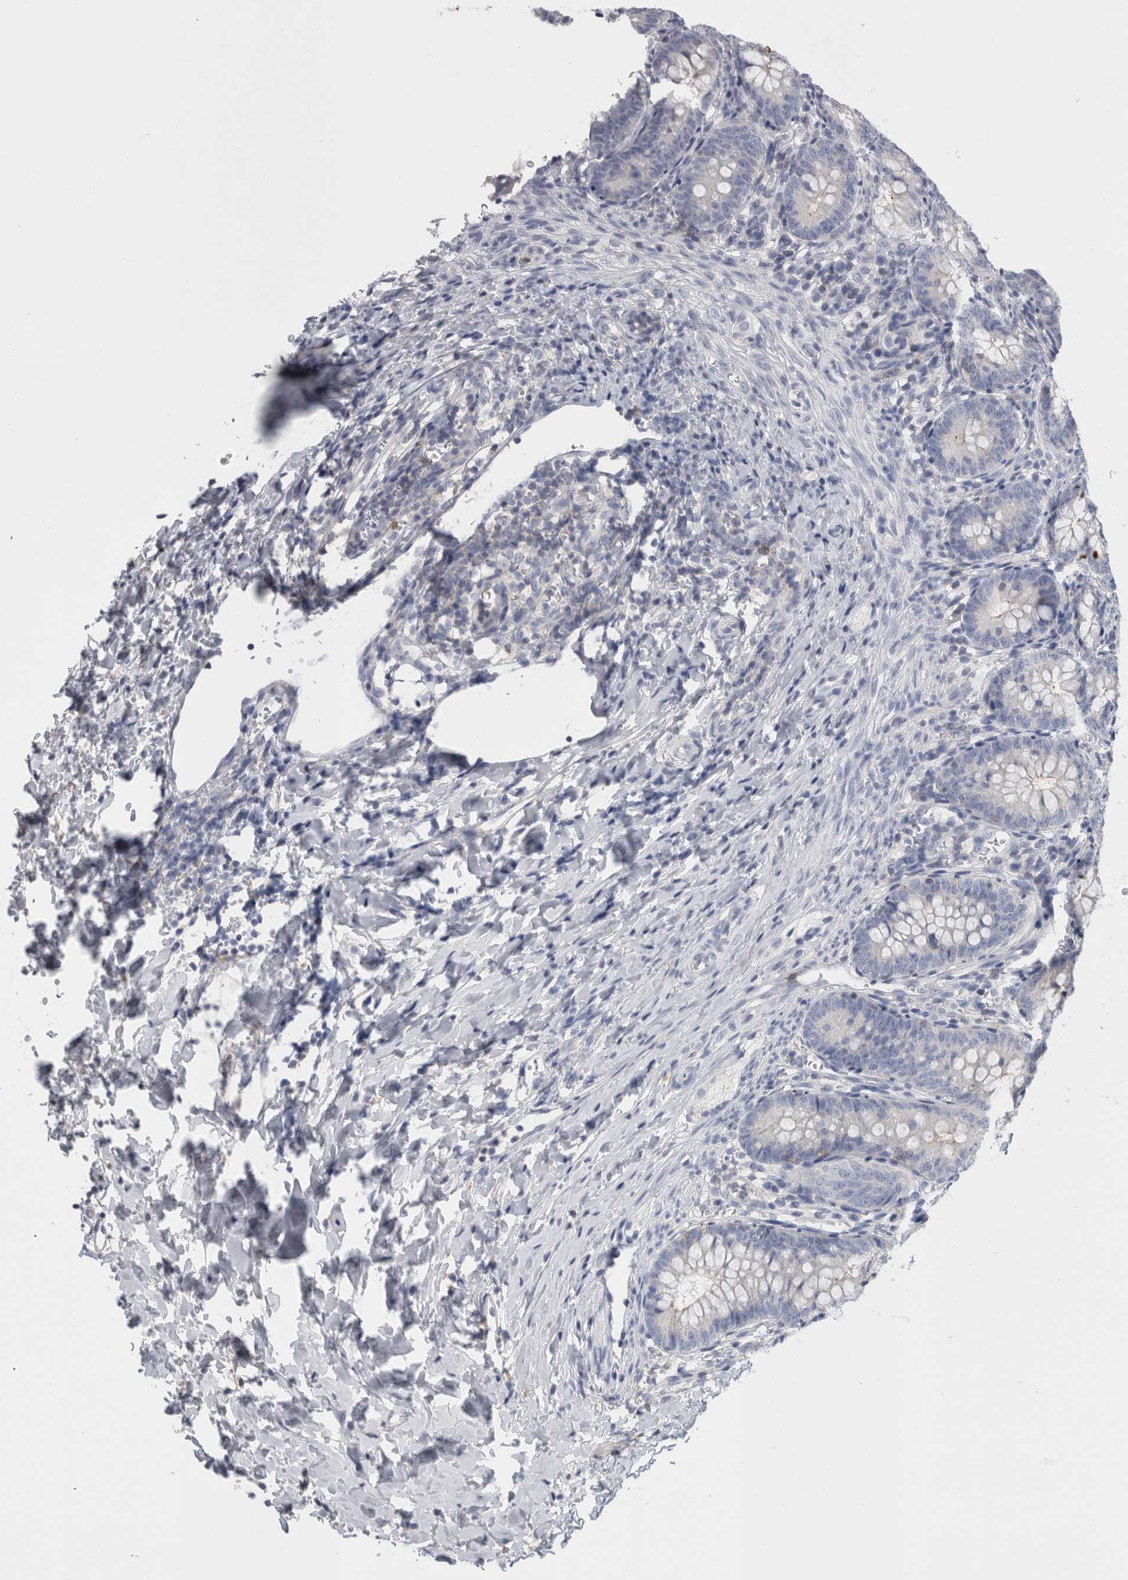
{"staining": {"intensity": "negative", "quantity": "none", "location": "none"}, "tissue": "appendix", "cell_type": "Glandular cells", "image_type": "normal", "snomed": [{"axis": "morphology", "description": "Normal tissue, NOS"}, {"axis": "topography", "description": "Appendix"}], "caption": "An IHC micrograph of normal appendix is shown. There is no staining in glandular cells of appendix.", "gene": "ANKFY1", "patient": {"sex": "male", "age": 1}}